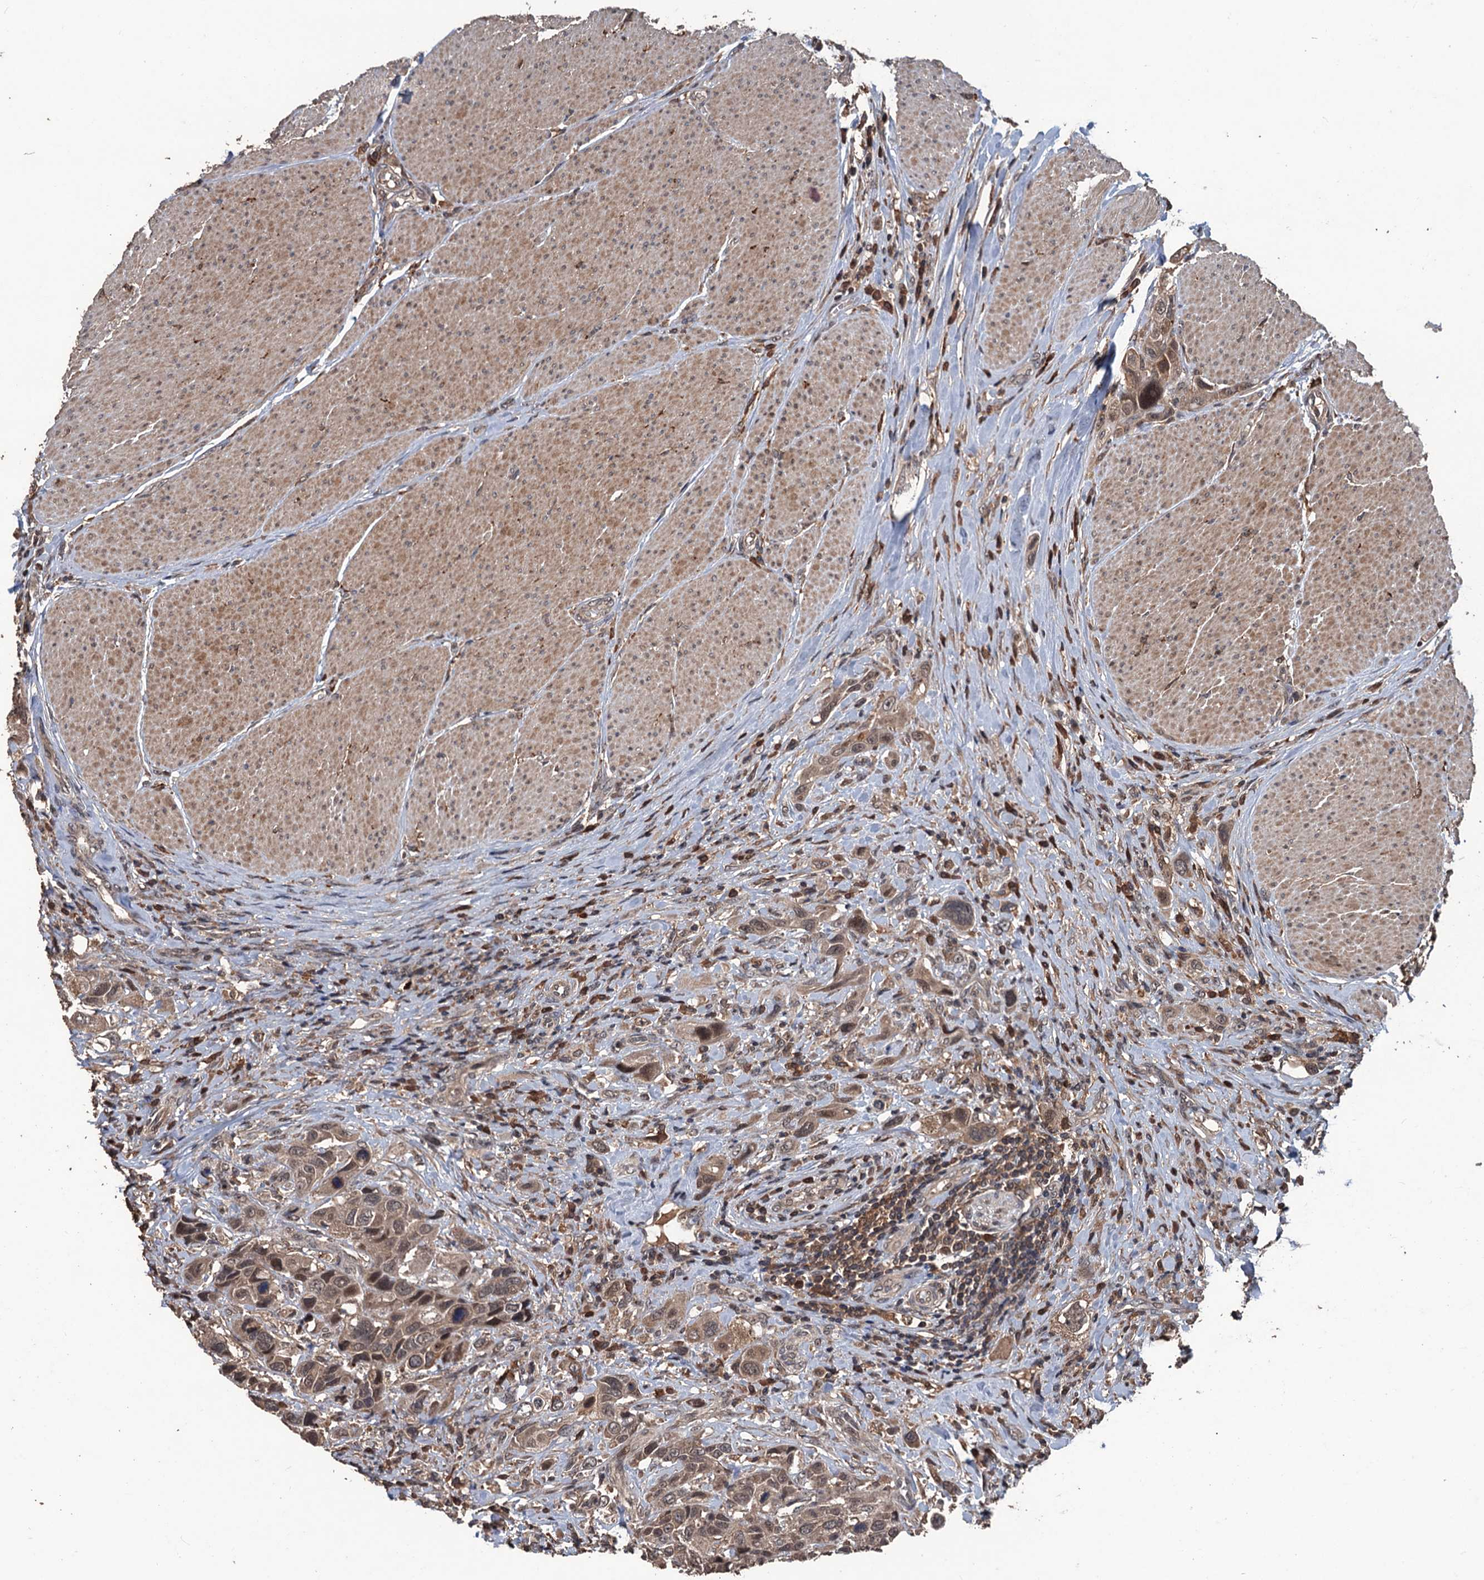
{"staining": {"intensity": "weak", "quantity": ">75%", "location": "cytoplasmic/membranous,nuclear"}, "tissue": "urothelial cancer", "cell_type": "Tumor cells", "image_type": "cancer", "snomed": [{"axis": "morphology", "description": "Urothelial carcinoma, High grade"}, {"axis": "topography", "description": "Urinary bladder"}], "caption": "Immunohistochemistry (IHC) (DAB (3,3'-diaminobenzidine)) staining of high-grade urothelial carcinoma shows weak cytoplasmic/membranous and nuclear protein staining in approximately >75% of tumor cells.", "gene": "ZNF438", "patient": {"sex": "male", "age": 50}}